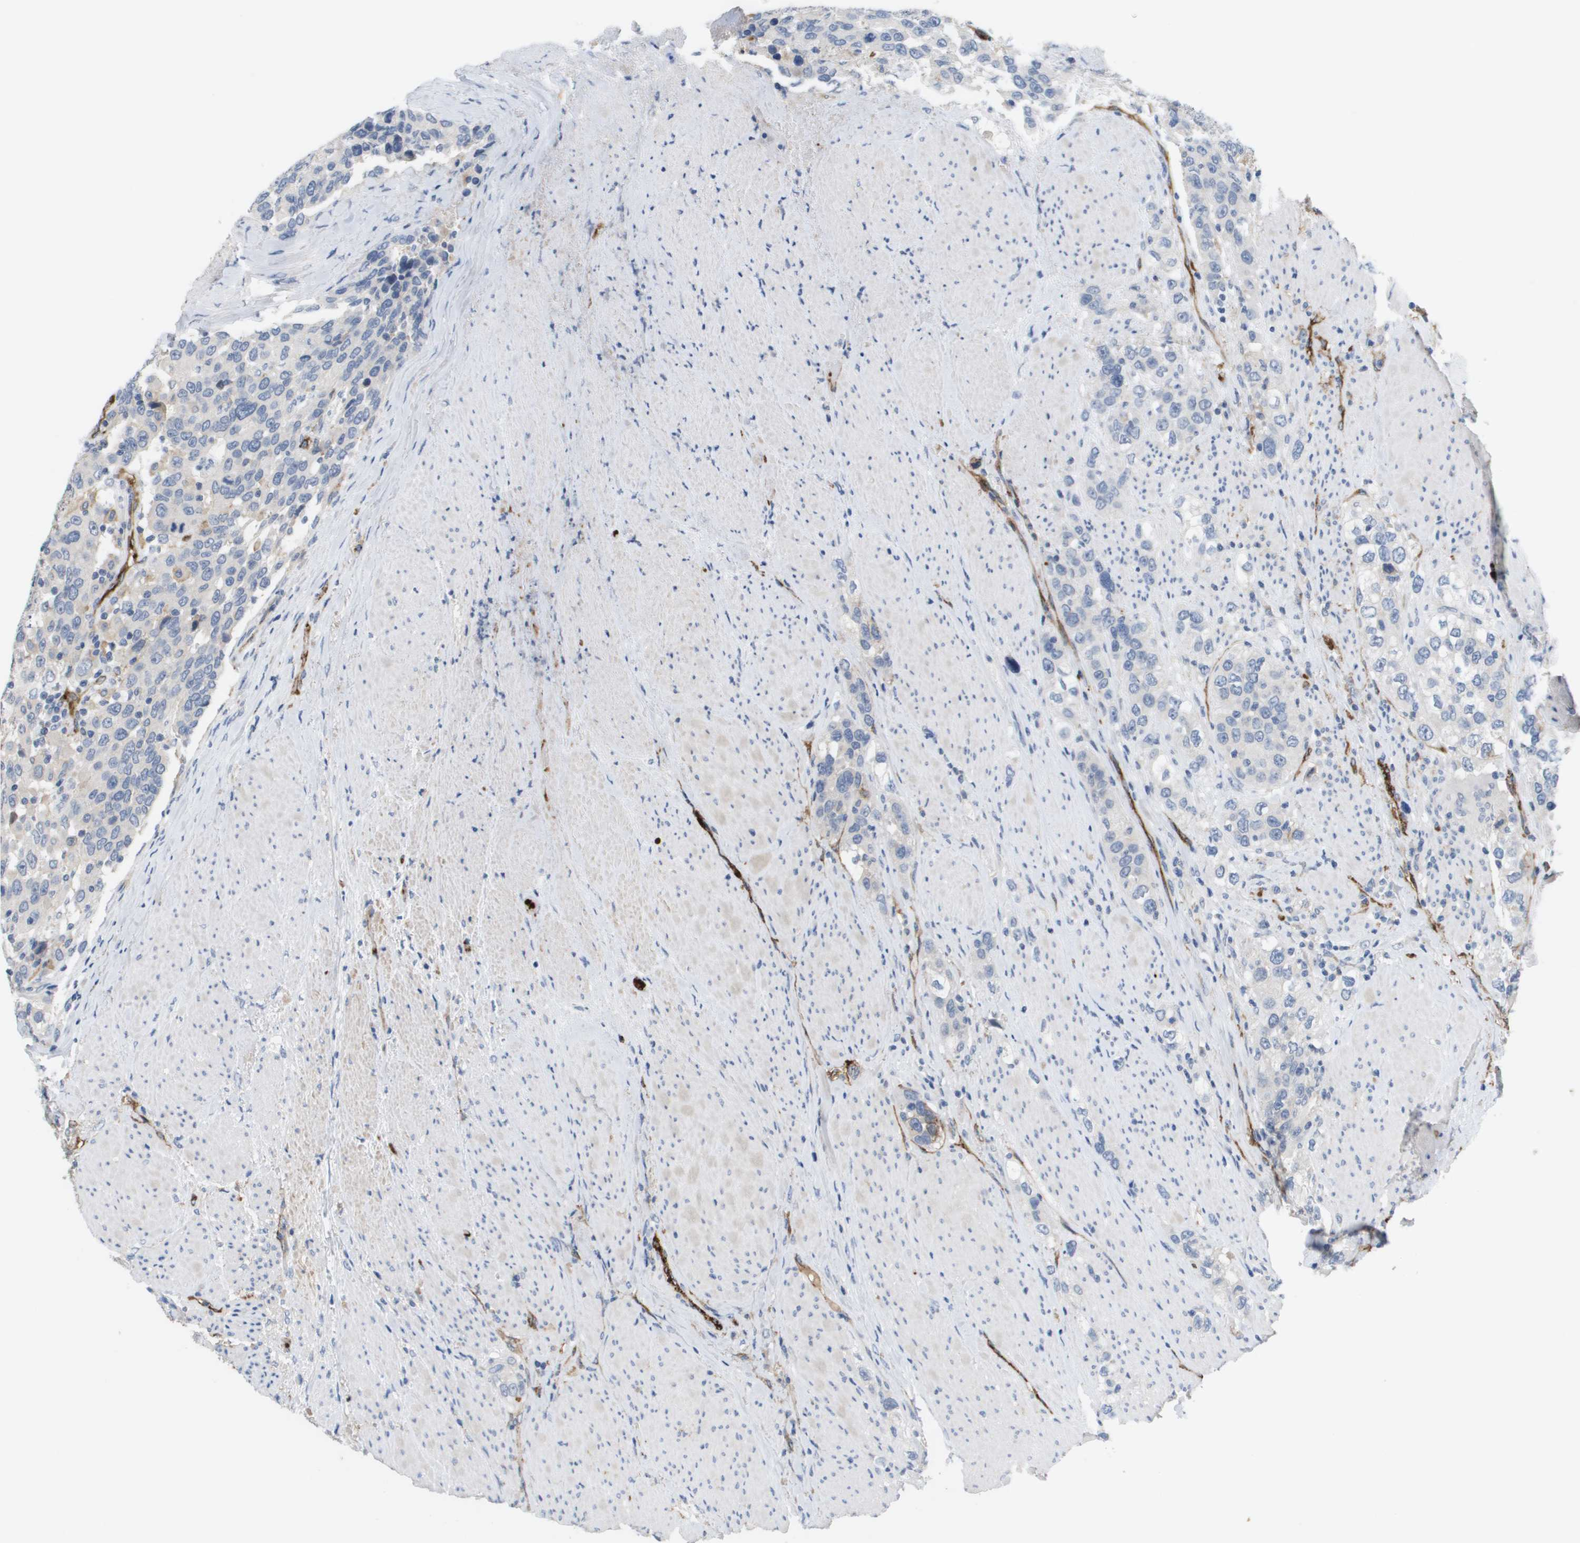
{"staining": {"intensity": "negative", "quantity": "none", "location": "none"}, "tissue": "urothelial cancer", "cell_type": "Tumor cells", "image_type": "cancer", "snomed": [{"axis": "morphology", "description": "Urothelial carcinoma, High grade"}, {"axis": "topography", "description": "Urinary bladder"}], "caption": "DAB (3,3'-diaminobenzidine) immunohistochemical staining of urothelial cancer displays no significant positivity in tumor cells. (Stains: DAB IHC with hematoxylin counter stain, Microscopy: brightfield microscopy at high magnification).", "gene": "ANGPT2", "patient": {"sex": "female", "age": 80}}